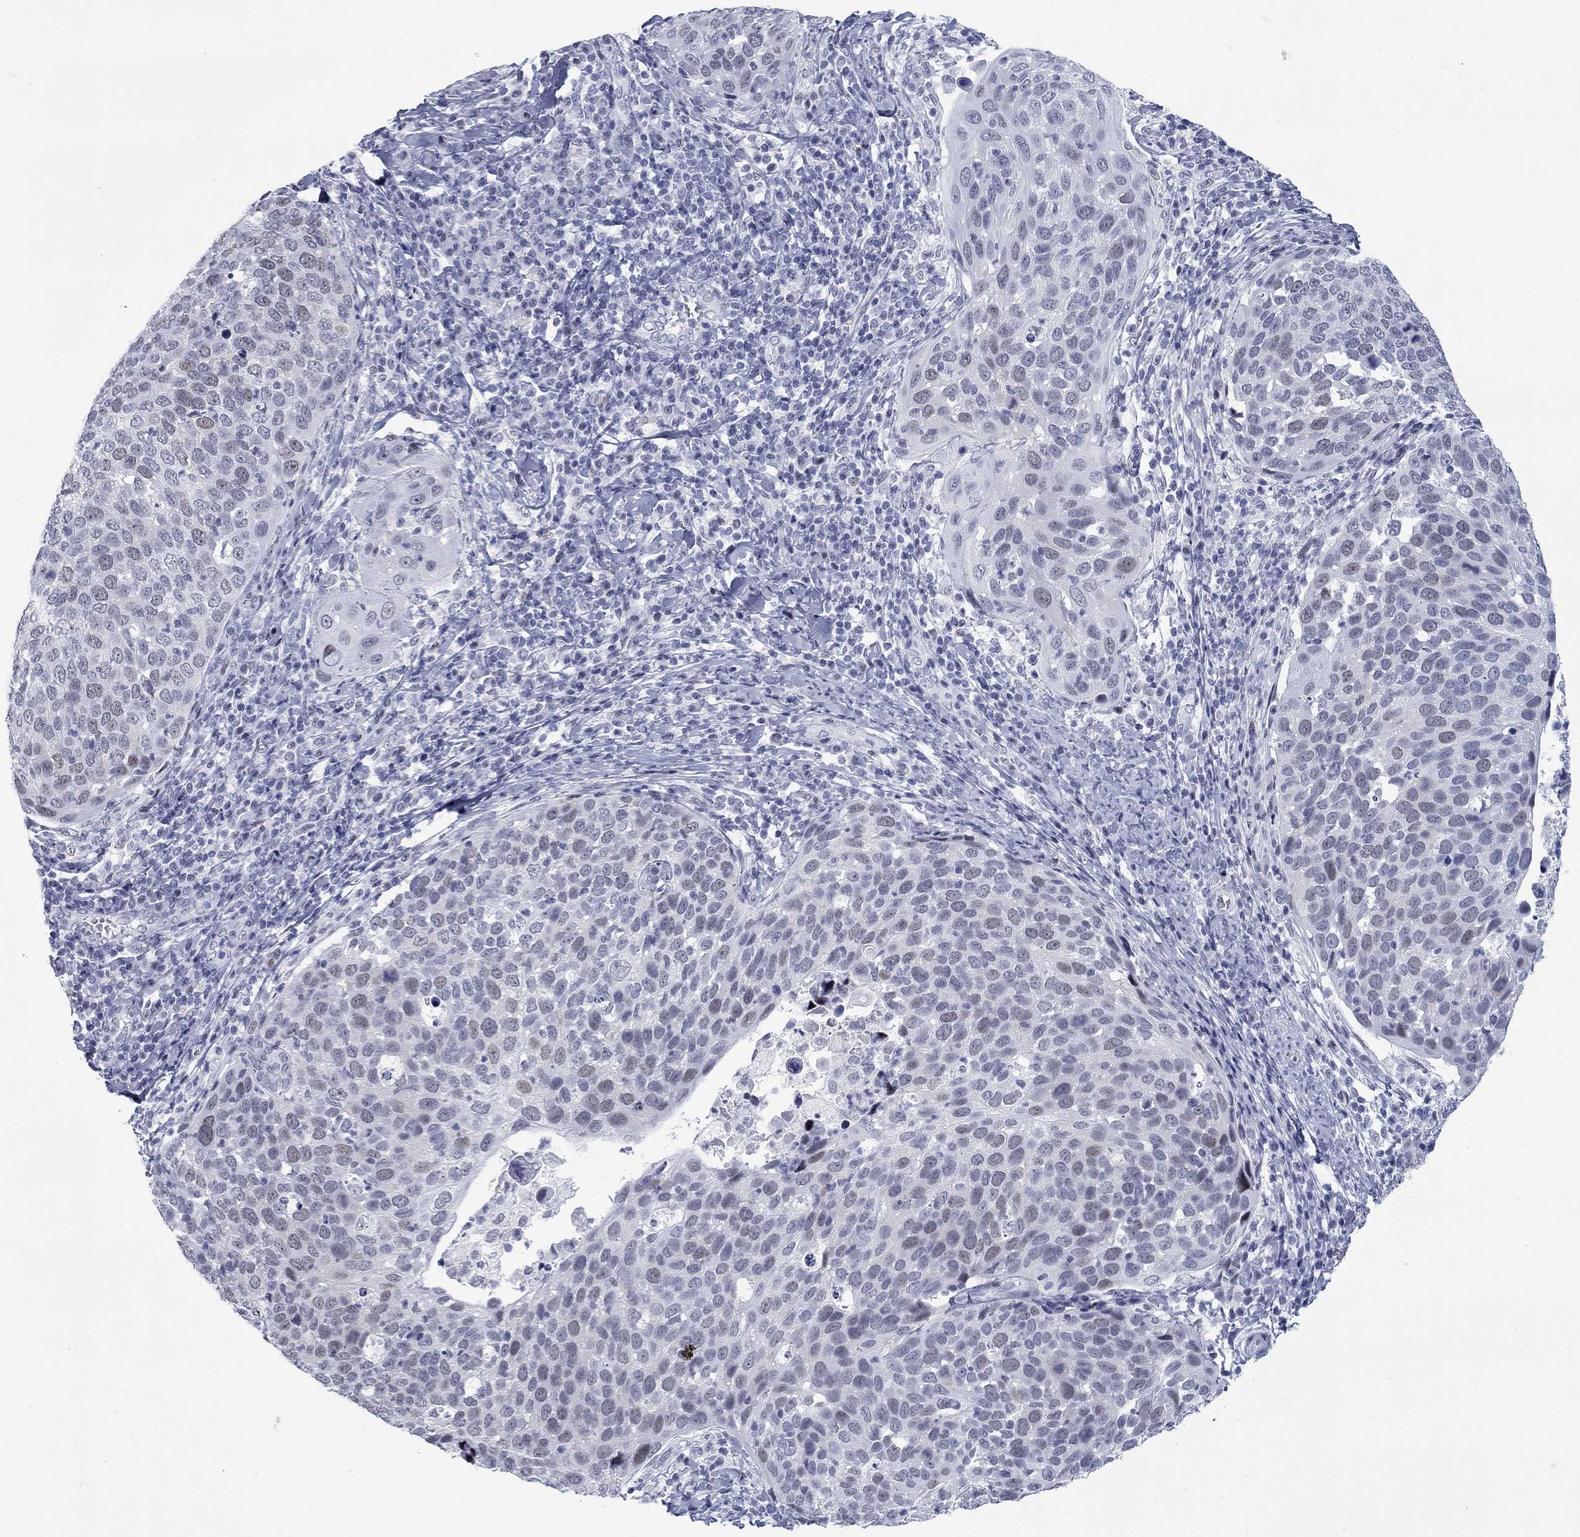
{"staining": {"intensity": "negative", "quantity": "none", "location": "none"}, "tissue": "cervical cancer", "cell_type": "Tumor cells", "image_type": "cancer", "snomed": [{"axis": "morphology", "description": "Squamous cell carcinoma, NOS"}, {"axis": "topography", "description": "Cervix"}], "caption": "A histopathology image of human cervical cancer is negative for staining in tumor cells.", "gene": "ASF1B", "patient": {"sex": "female", "age": 54}}